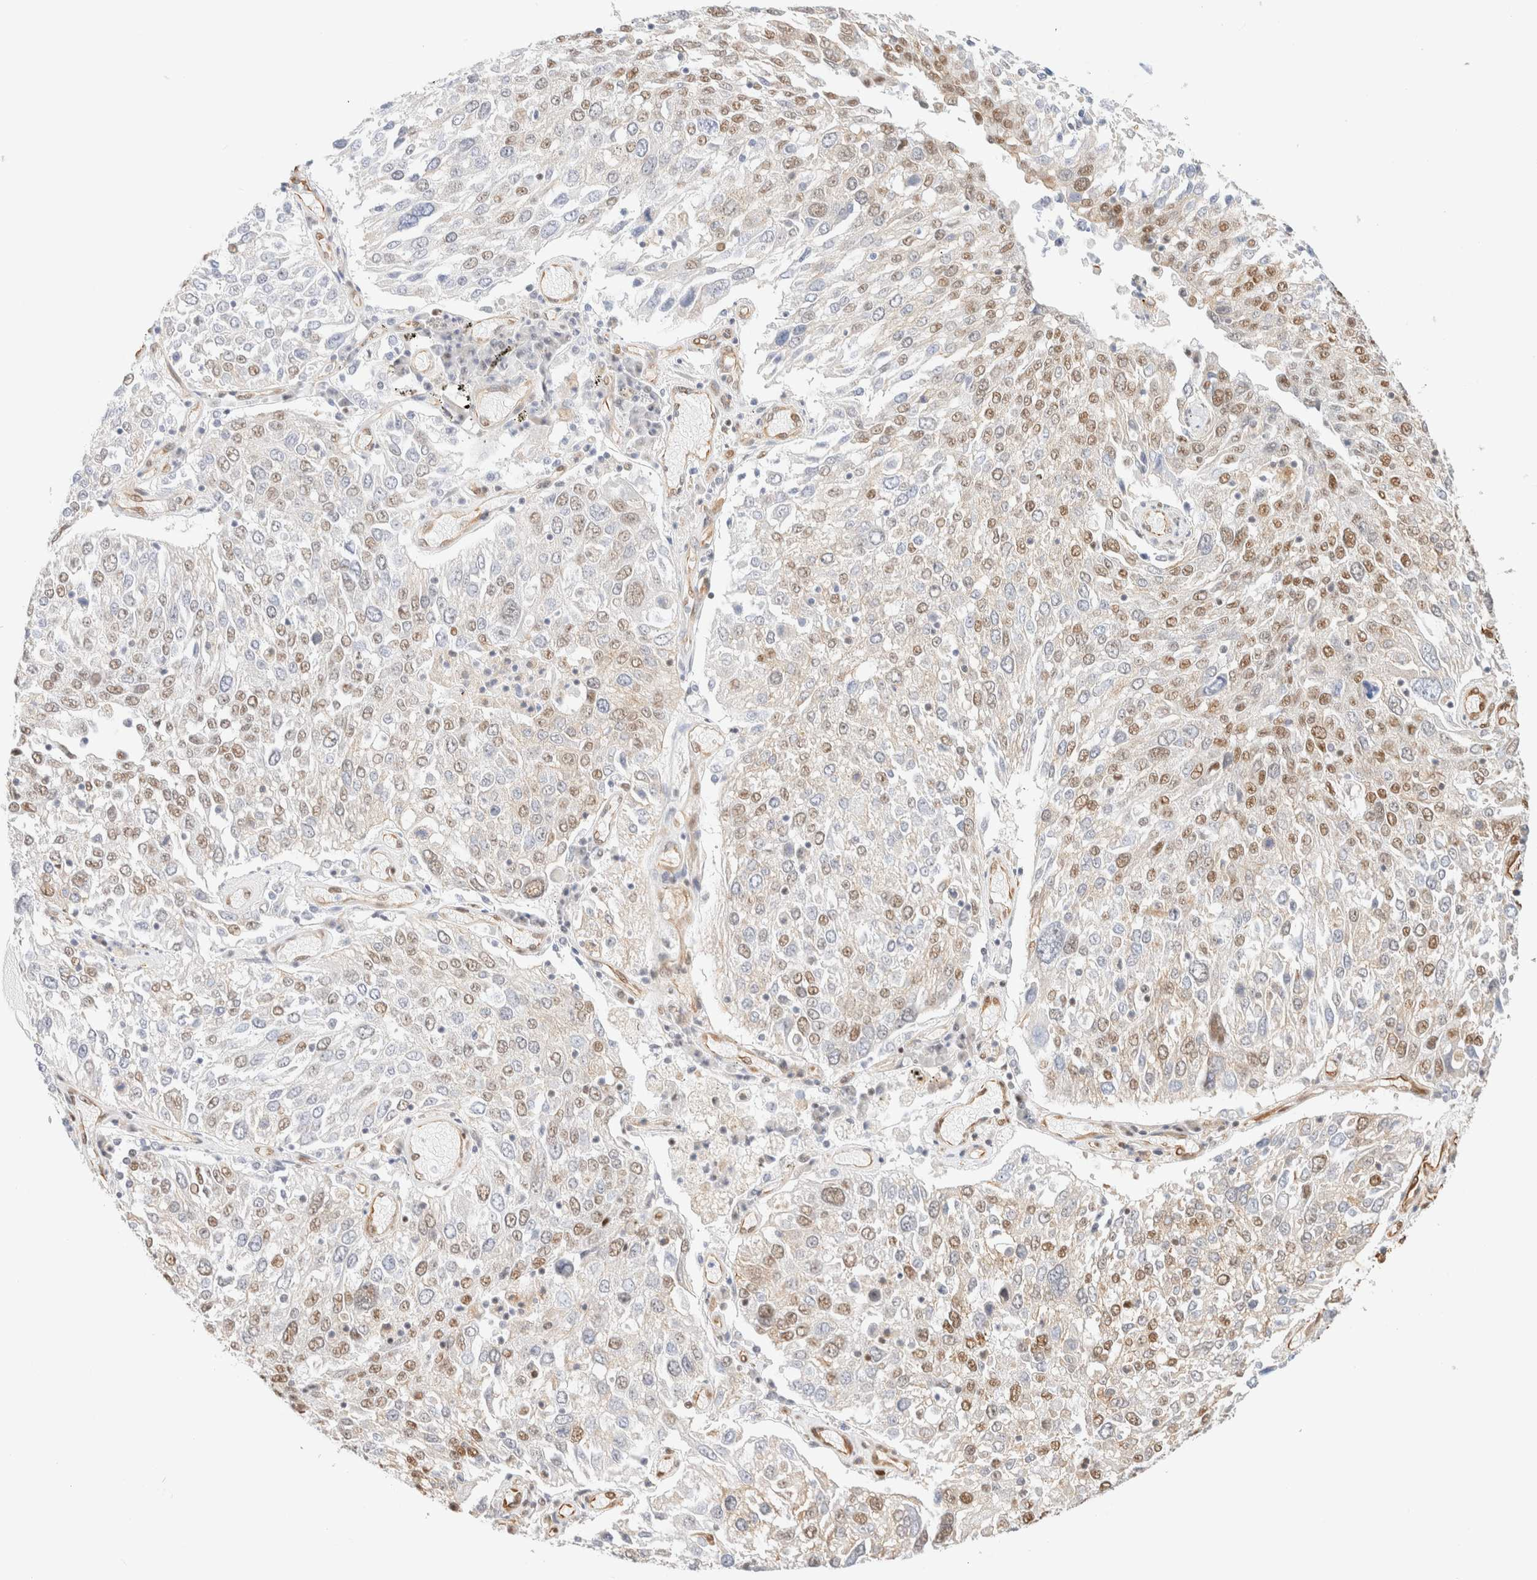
{"staining": {"intensity": "moderate", "quantity": "25%-75%", "location": "nuclear"}, "tissue": "lung cancer", "cell_type": "Tumor cells", "image_type": "cancer", "snomed": [{"axis": "morphology", "description": "Squamous cell carcinoma, NOS"}, {"axis": "topography", "description": "Lung"}], "caption": "Protein staining exhibits moderate nuclear positivity in approximately 25%-75% of tumor cells in lung cancer.", "gene": "ARID5A", "patient": {"sex": "male", "age": 65}}